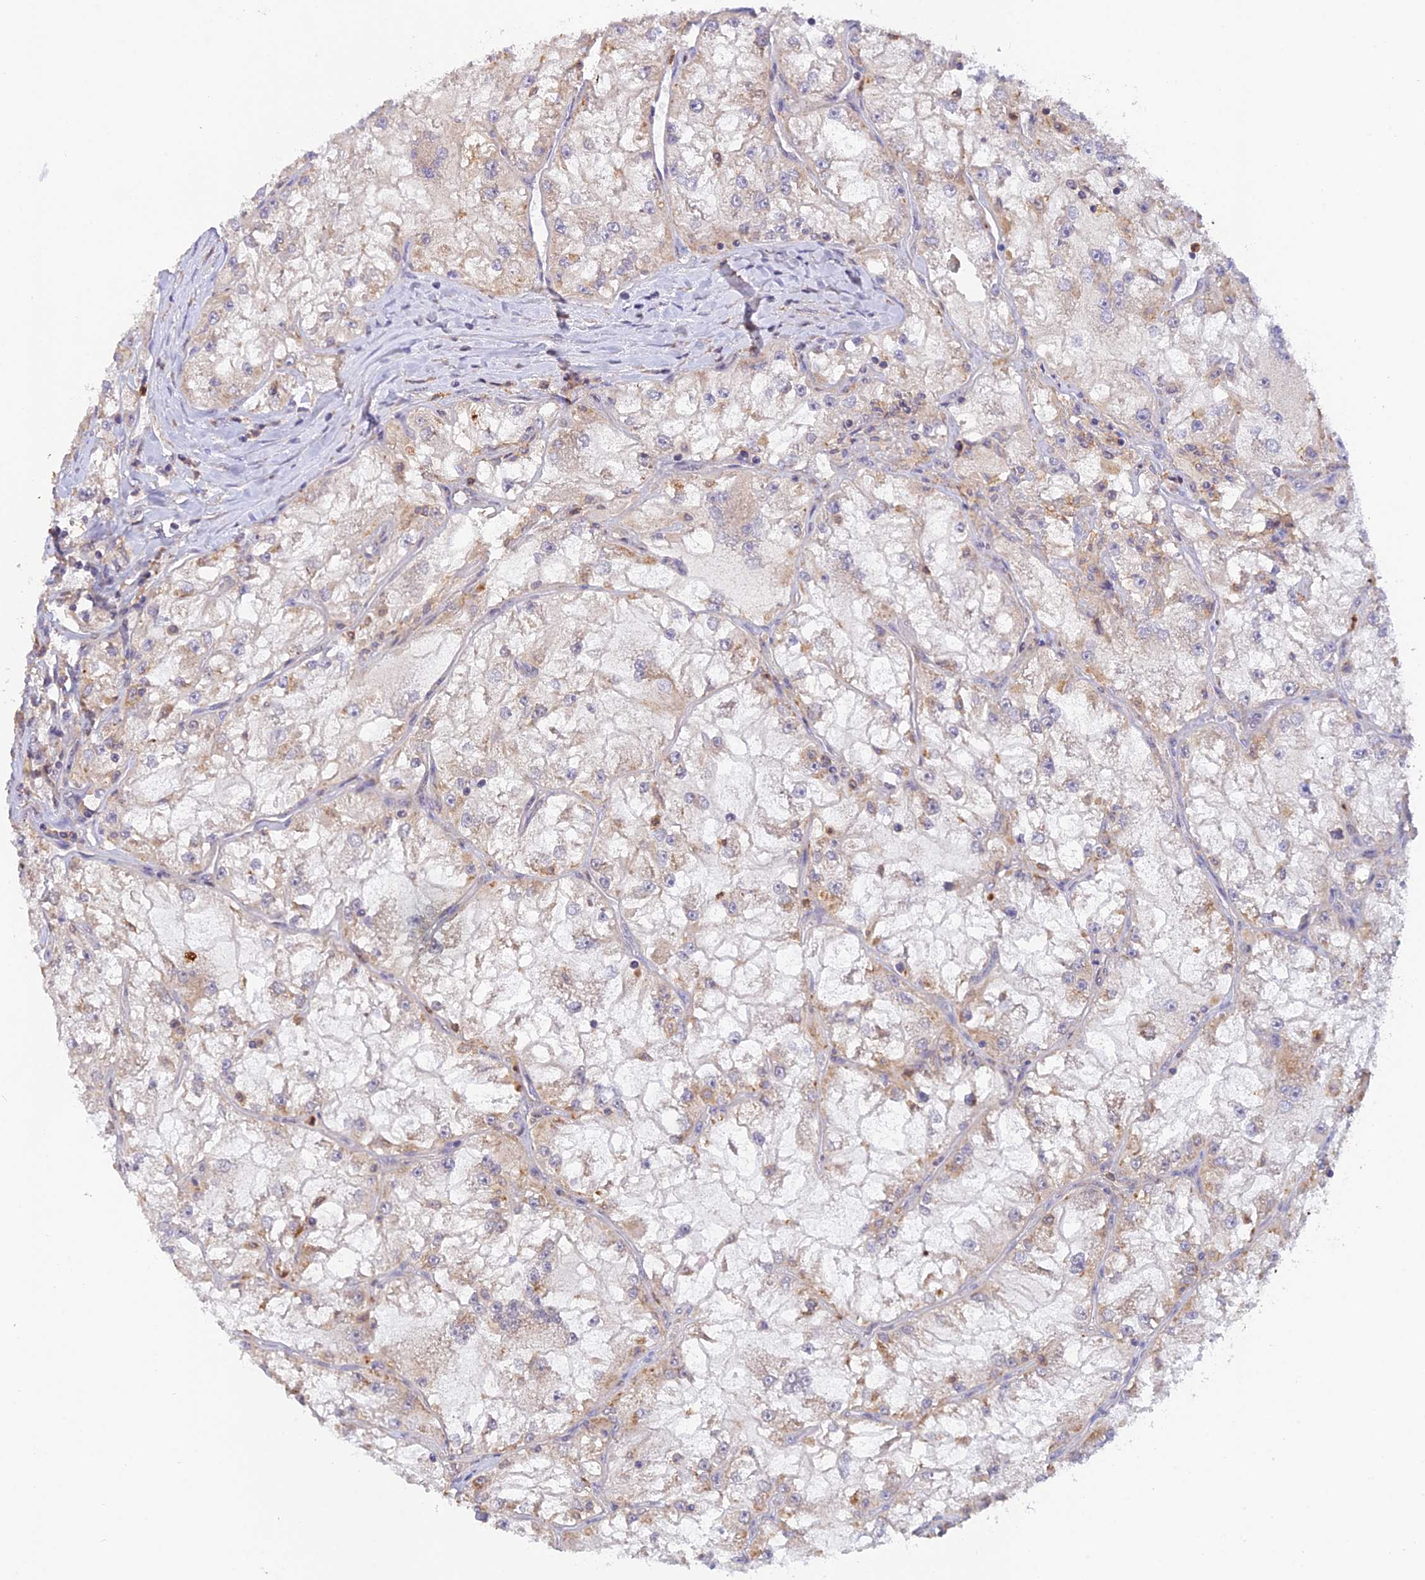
{"staining": {"intensity": "weak", "quantity": "<25%", "location": "cytoplasmic/membranous"}, "tissue": "renal cancer", "cell_type": "Tumor cells", "image_type": "cancer", "snomed": [{"axis": "morphology", "description": "Adenocarcinoma, NOS"}, {"axis": "topography", "description": "Kidney"}], "caption": "Renal cancer was stained to show a protein in brown. There is no significant staining in tumor cells.", "gene": "PEX16", "patient": {"sex": "female", "age": 72}}